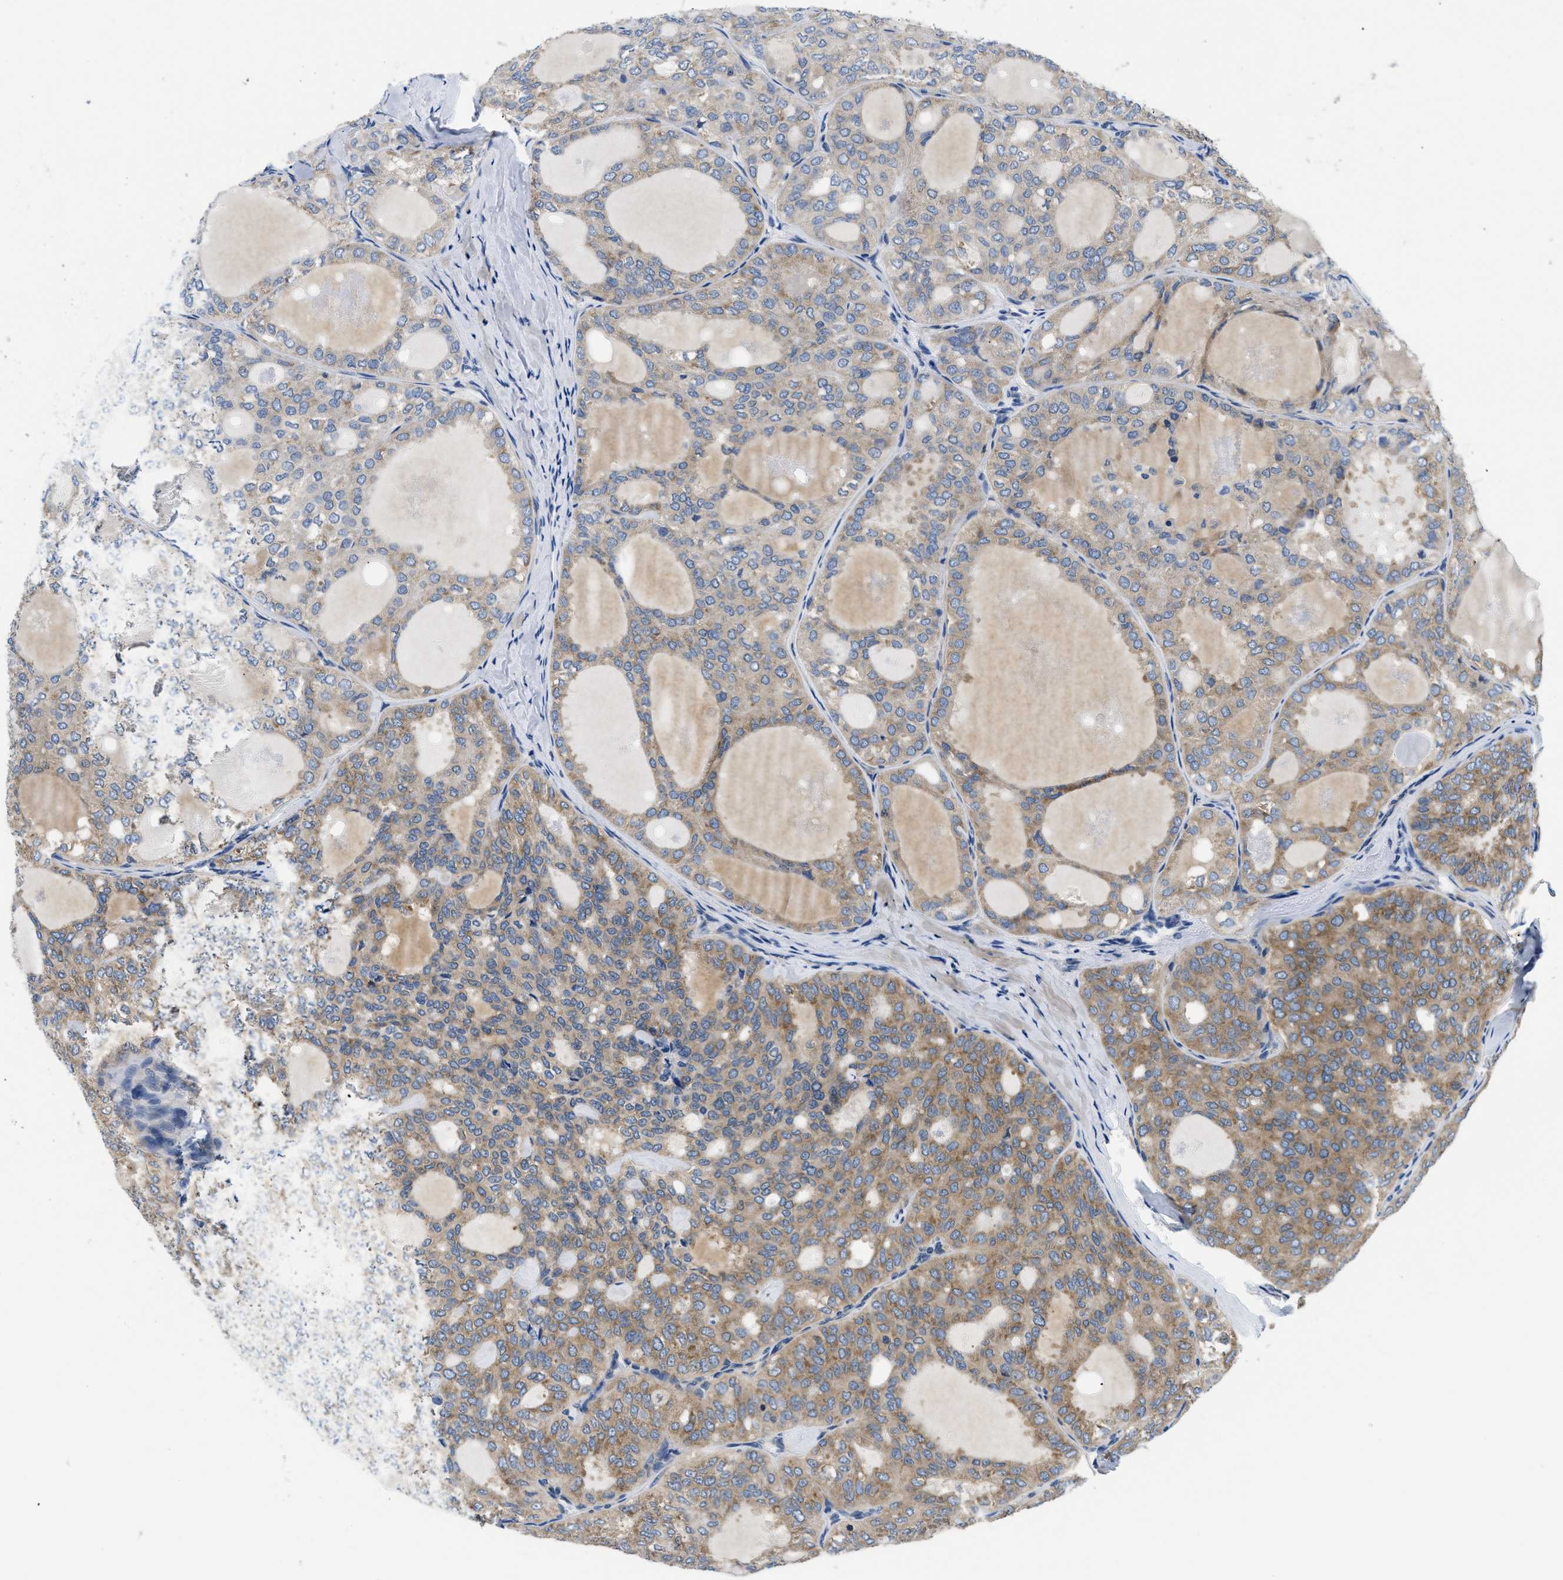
{"staining": {"intensity": "moderate", "quantity": "<25%", "location": "cytoplasmic/membranous"}, "tissue": "thyroid cancer", "cell_type": "Tumor cells", "image_type": "cancer", "snomed": [{"axis": "morphology", "description": "Follicular adenoma carcinoma, NOS"}, {"axis": "topography", "description": "Thyroid gland"}], "caption": "Protein analysis of thyroid cancer tissue demonstrates moderate cytoplasmic/membranous staining in approximately <25% of tumor cells.", "gene": "ABCF1", "patient": {"sex": "male", "age": 75}}